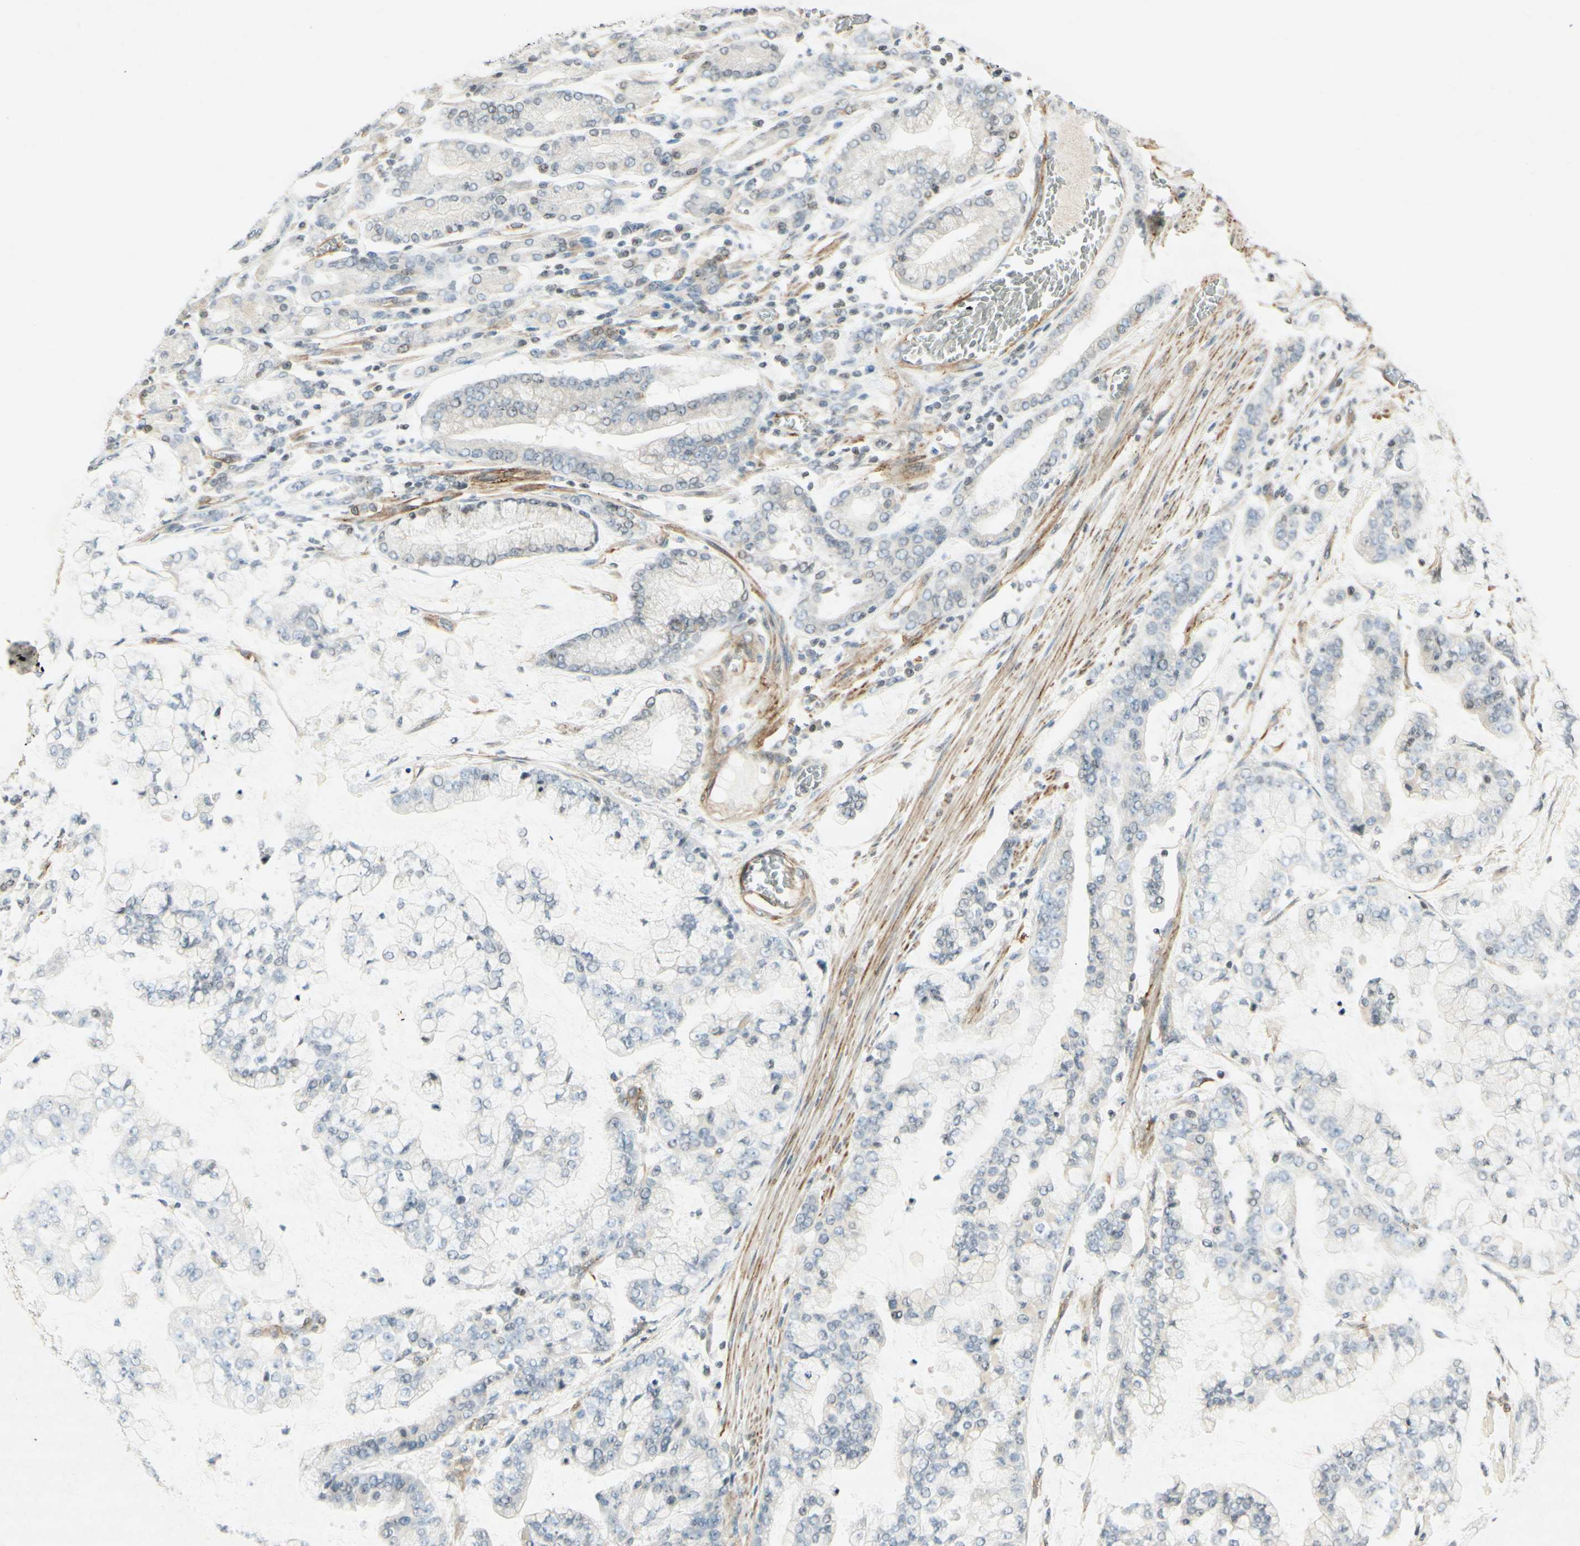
{"staining": {"intensity": "negative", "quantity": "none", "location": "none"}, "tissue": "stomach cancer", "cell_type": "Tumor cells", "image_type": "cancer", "snomed": [{"axis": "morphology", "description": "Normal tissue, NOS"}, {"axis": "morphology", "description": "Adenocarcinoma, NOS"}, {"axis": "topography", "description": "Stomach, upper"}, {"axis": "topography", "description": "Stomach"}], "caption": "Tumor cells are negative for protein expression in human stomach cancer. Nuclei are stained in blue.", "gene": "MAP1B", "patient": {"sex": "male", "age": 76}}